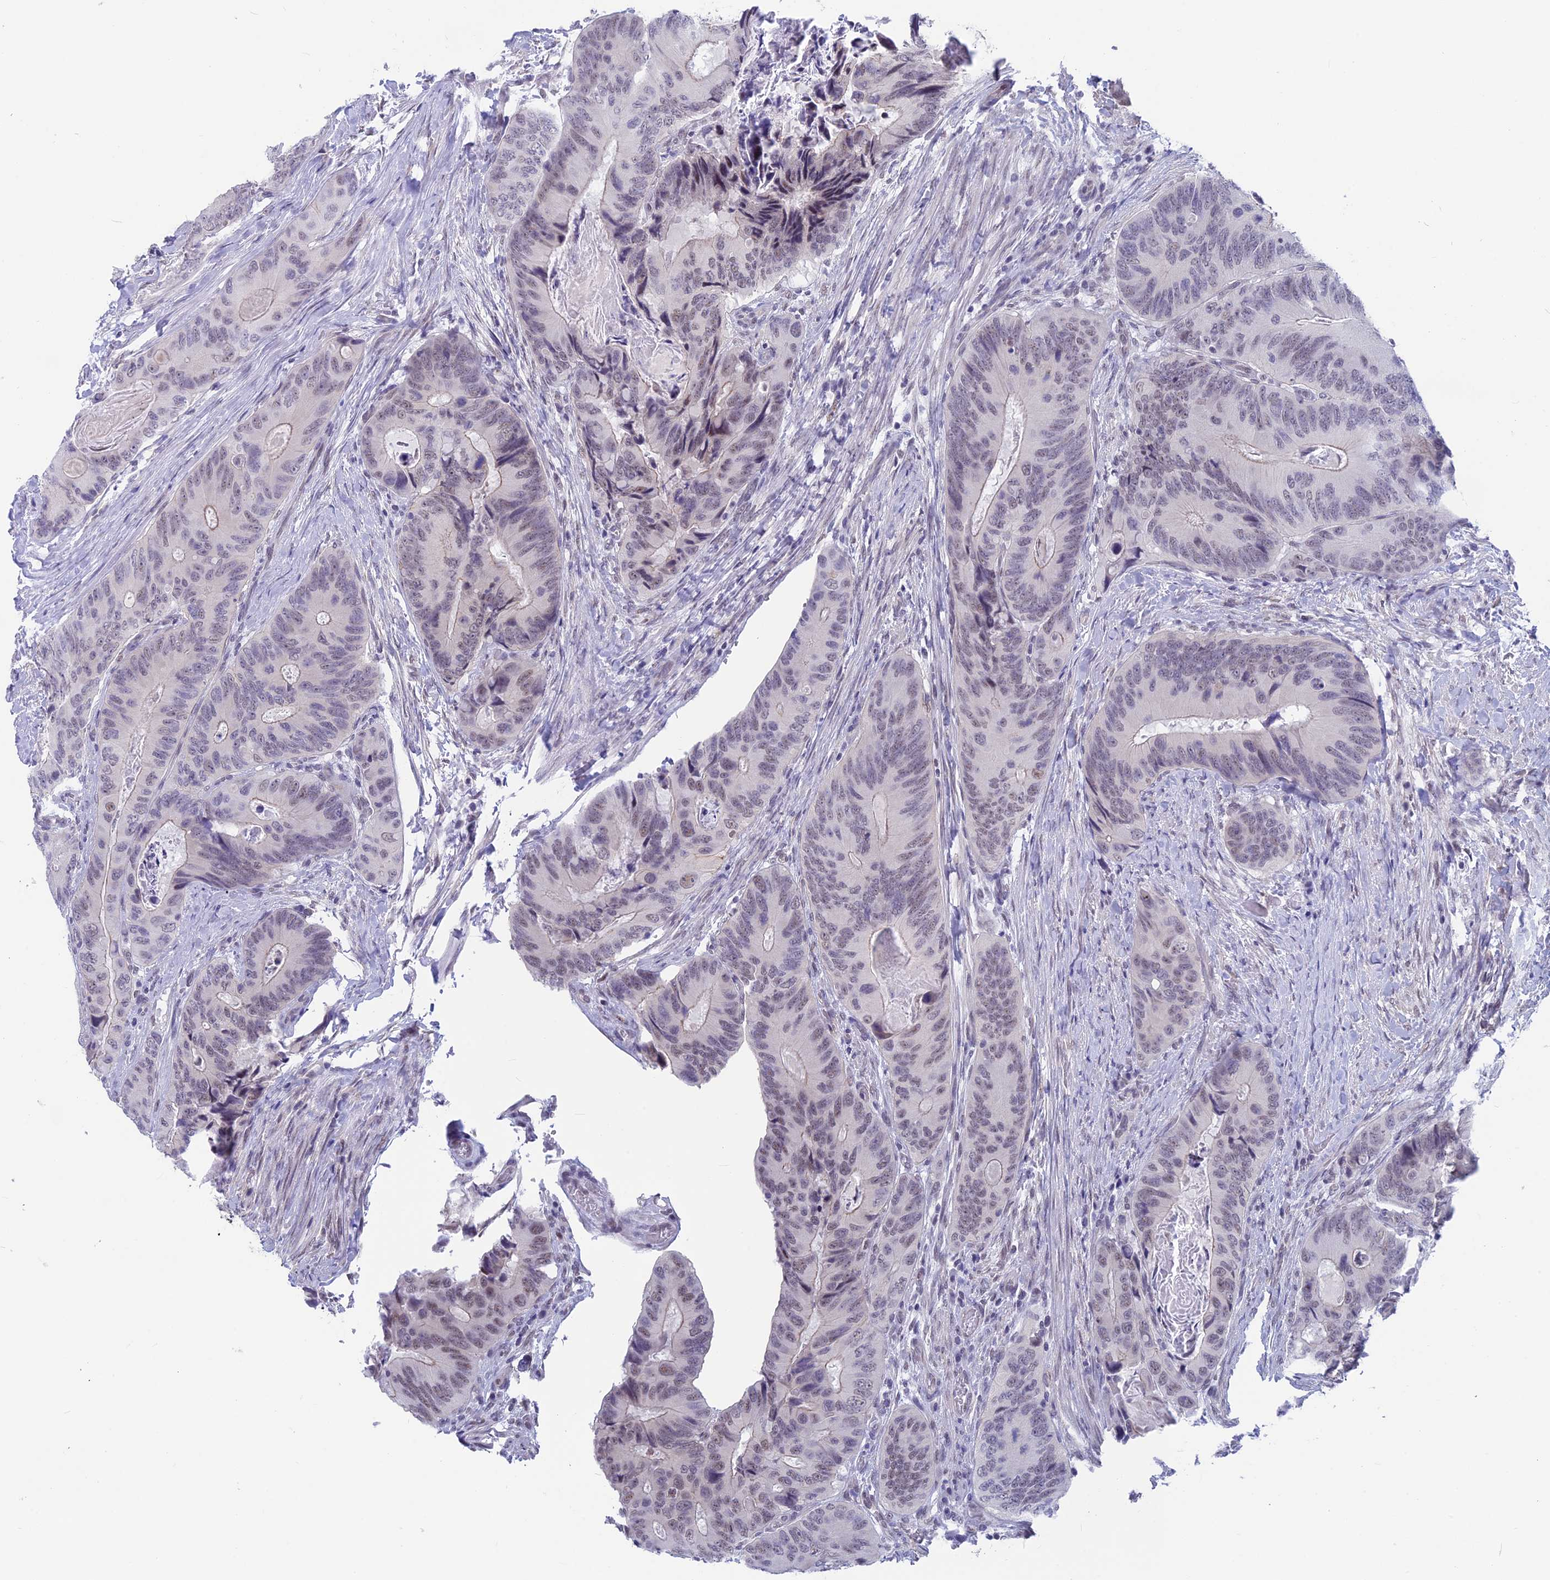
{"staining": {"intensity": "weak", "quantity": "25%-75%", "location": "nuclear"}, "tissue": "colorectal cancer", "cell_type": "Tumor cells", "image_type": "cancer", "snomed": [{"axis": "morphology", "description": "Adenocarcinoma, NOS"}, {"axis": "topography", "description": "Colon"}], "caption": "This is a photomicrograph of immunohistochemistry staining of adenocarcinoma (colorectal), which shows weak expression in the nuclear of tumor cells.", "gene": "SRSF5", "patient": {"sex": "male", "age": 84}}